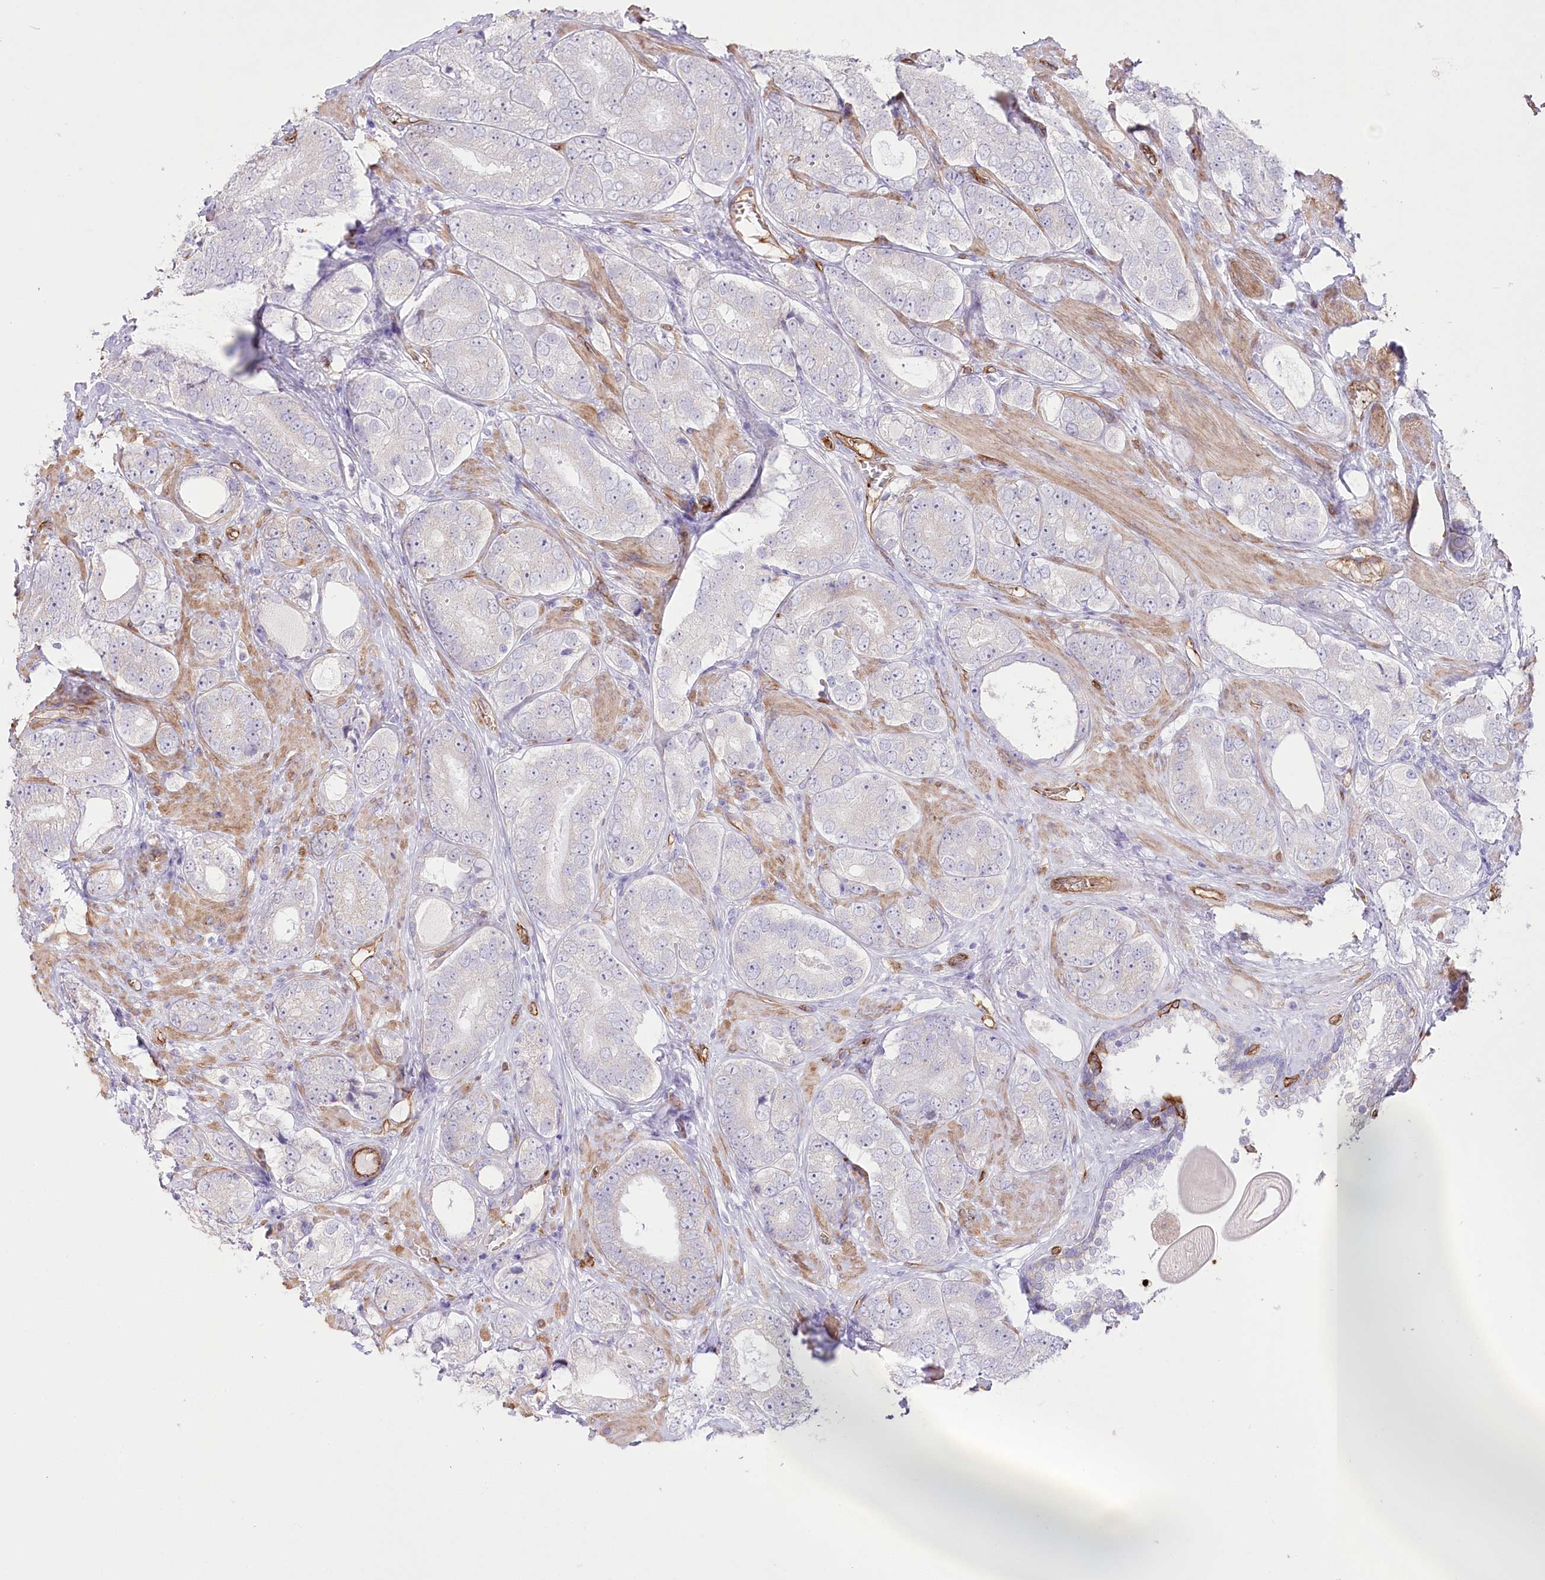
{"staining": {"intensity": "negative", "quantity": "none", "location": "none"}, "tissue": "prostate cancer", "cell_type": "Tumor cells", "image_type": "cancer", "snomed": [{"axis": "morphology", "description": "Adenocarcinoma, High grade"}, {"axis": "topography", "description": "Prostate"}], "caption": "The histopathology image exhibits no staining of tumor cells in prostate adenocarcinoma (high-grade). (DAB immunohistochemistry, high magnification).", "gene": "SLC39A10", "patient": {"sex": "male", "age": 56}}